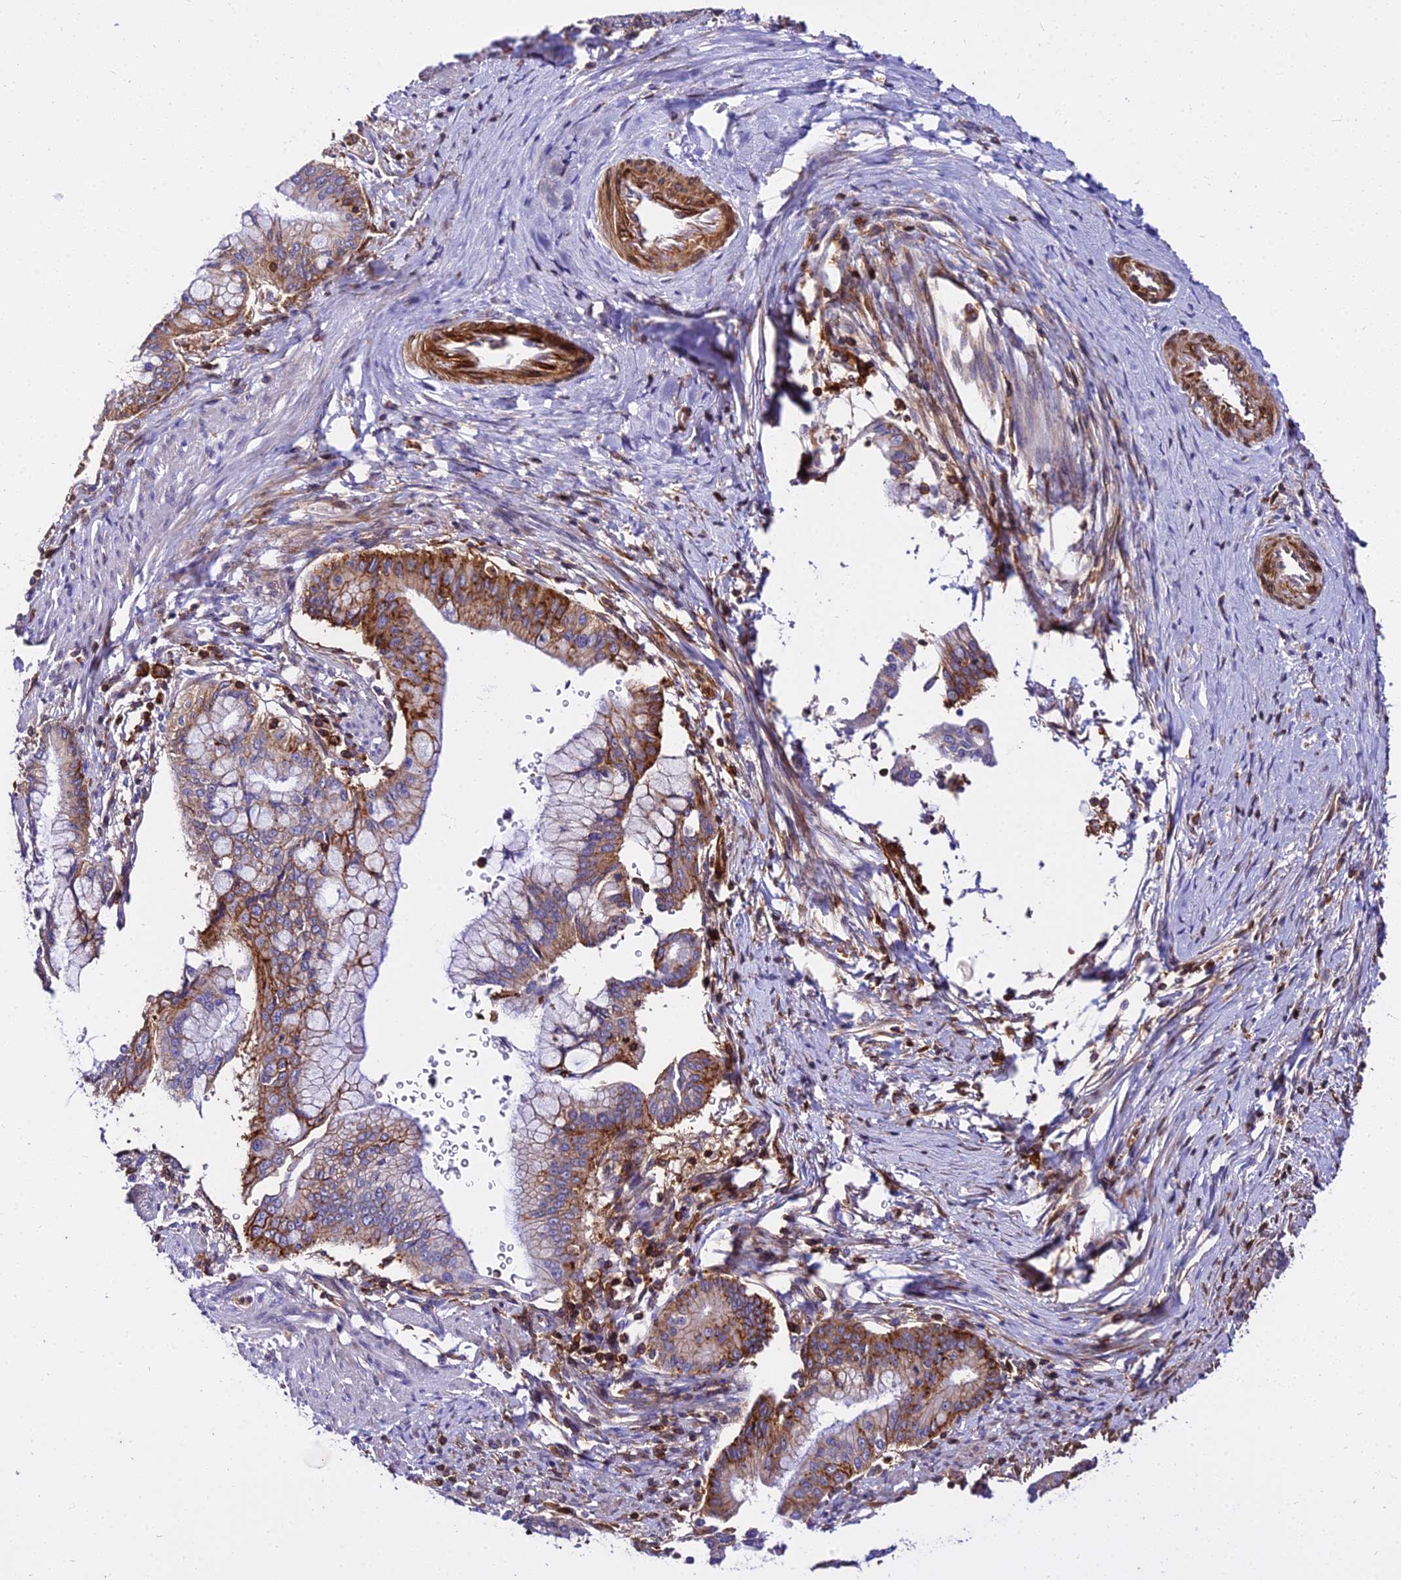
{"staining": {"intensity": "moderate", "quantity": "25%-75%", "location": "cytoplasmic/membranous"}, "tissue": "pancreatic cancer", "cell_type": "Tumor cells", "image_type": "cancer", "snomed": [{"axis": "morphology", "description": "Adenocarcinoma, NOS"}, {"axis": "topography", "description": "Pancreas"}], "caption": "This is an image of IHC staining of pancreatic adenocarcinoma, which shows moderate staining in the cytoplasmic/membranous of tumor cells.", "gene": "CSRP1", "patient": {"sex": "male", "age": 46}}